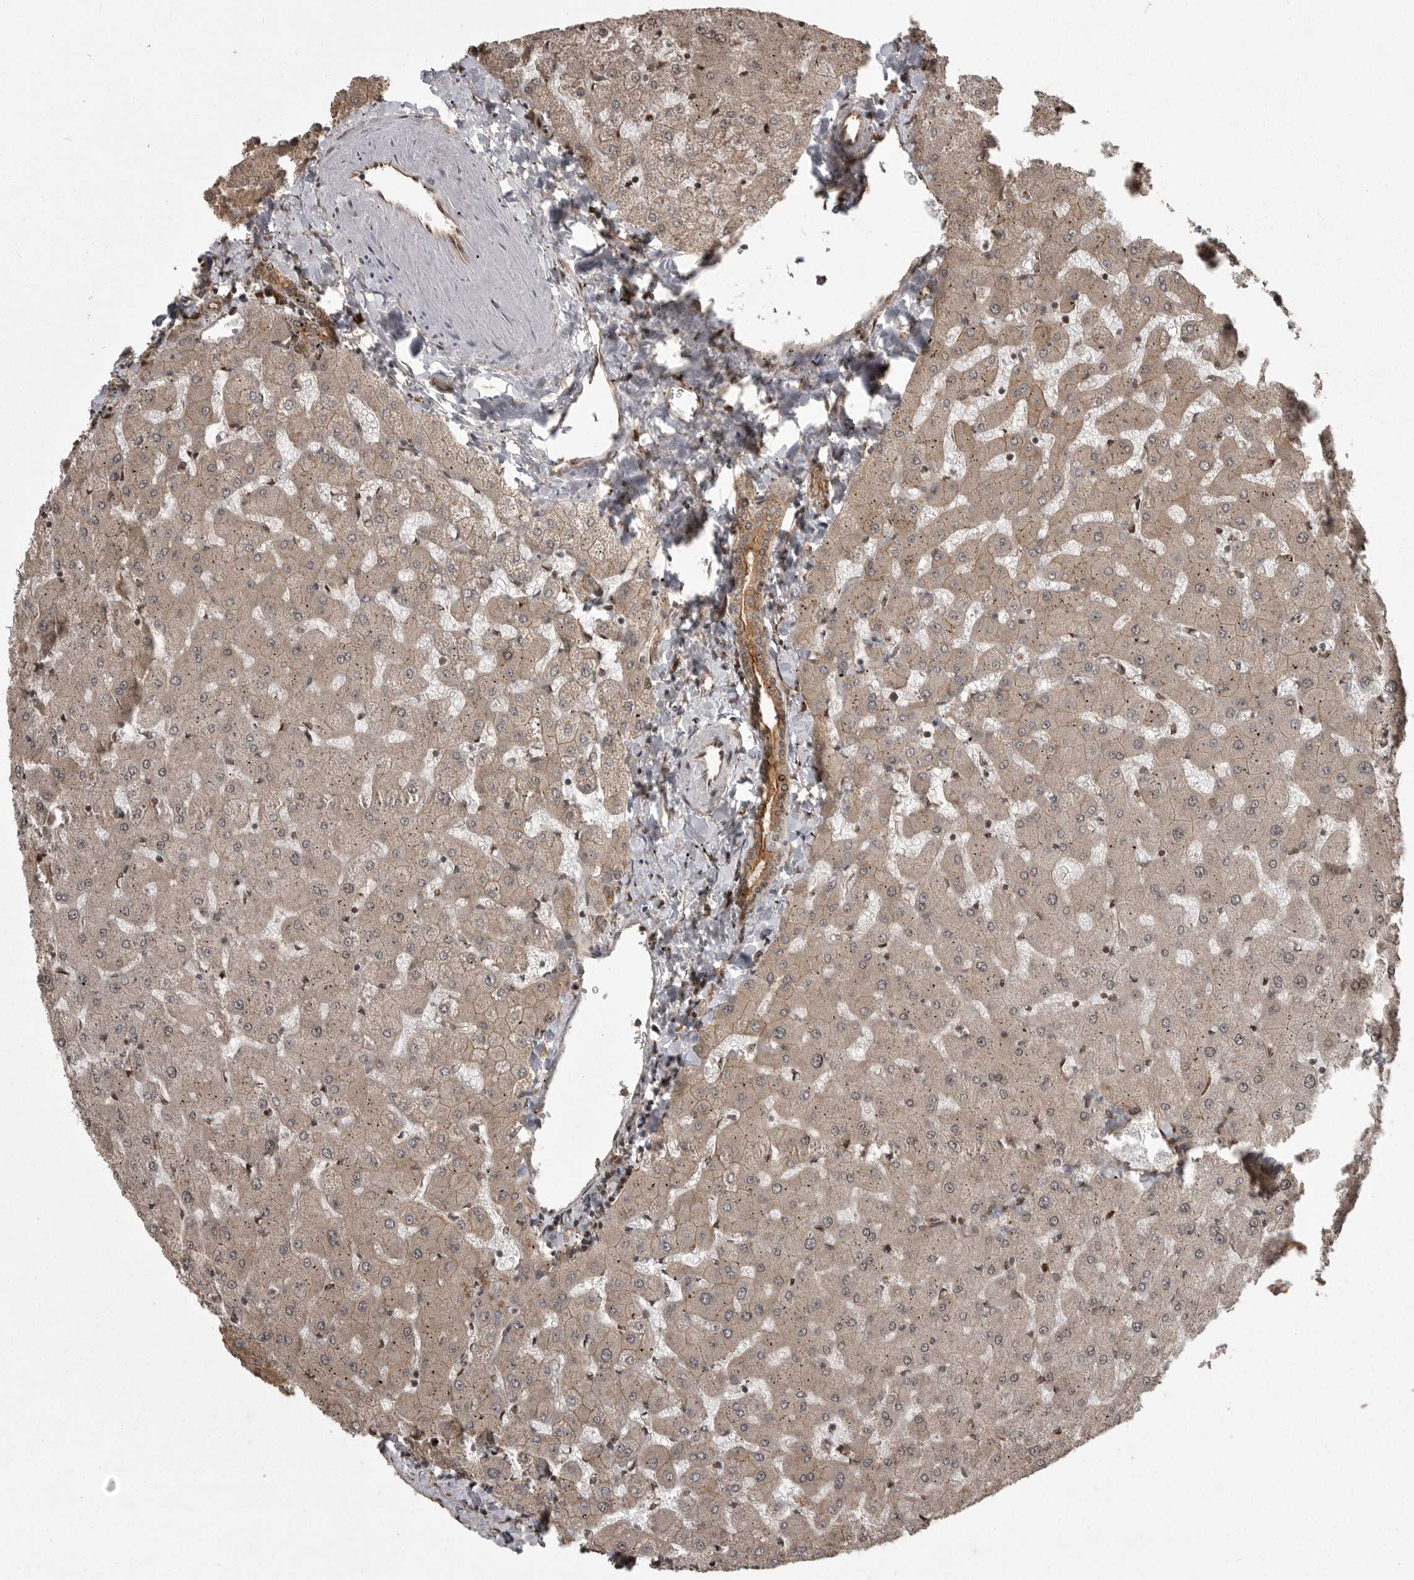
{"staining": {"intensity": "moderate", "quantity": ">75%", "location": "cytoplasmic/membranous"}, "tissue": "liver", "cell_type": "Cholangiocytes", "image_type": "normal", "snomed": [{"axis": "morphology", "description": "Normal tissue, NOS"}, {"axis": "topography", "description": "Liver"}], "caption": "Protein expression analysis of benign liver demonstrates moderate cytoplasmic/membranous staining in approximately >75% of cholangiocytes.", "gene": "DNAJC8", "patient": {"sex": "female", "age": 63}}